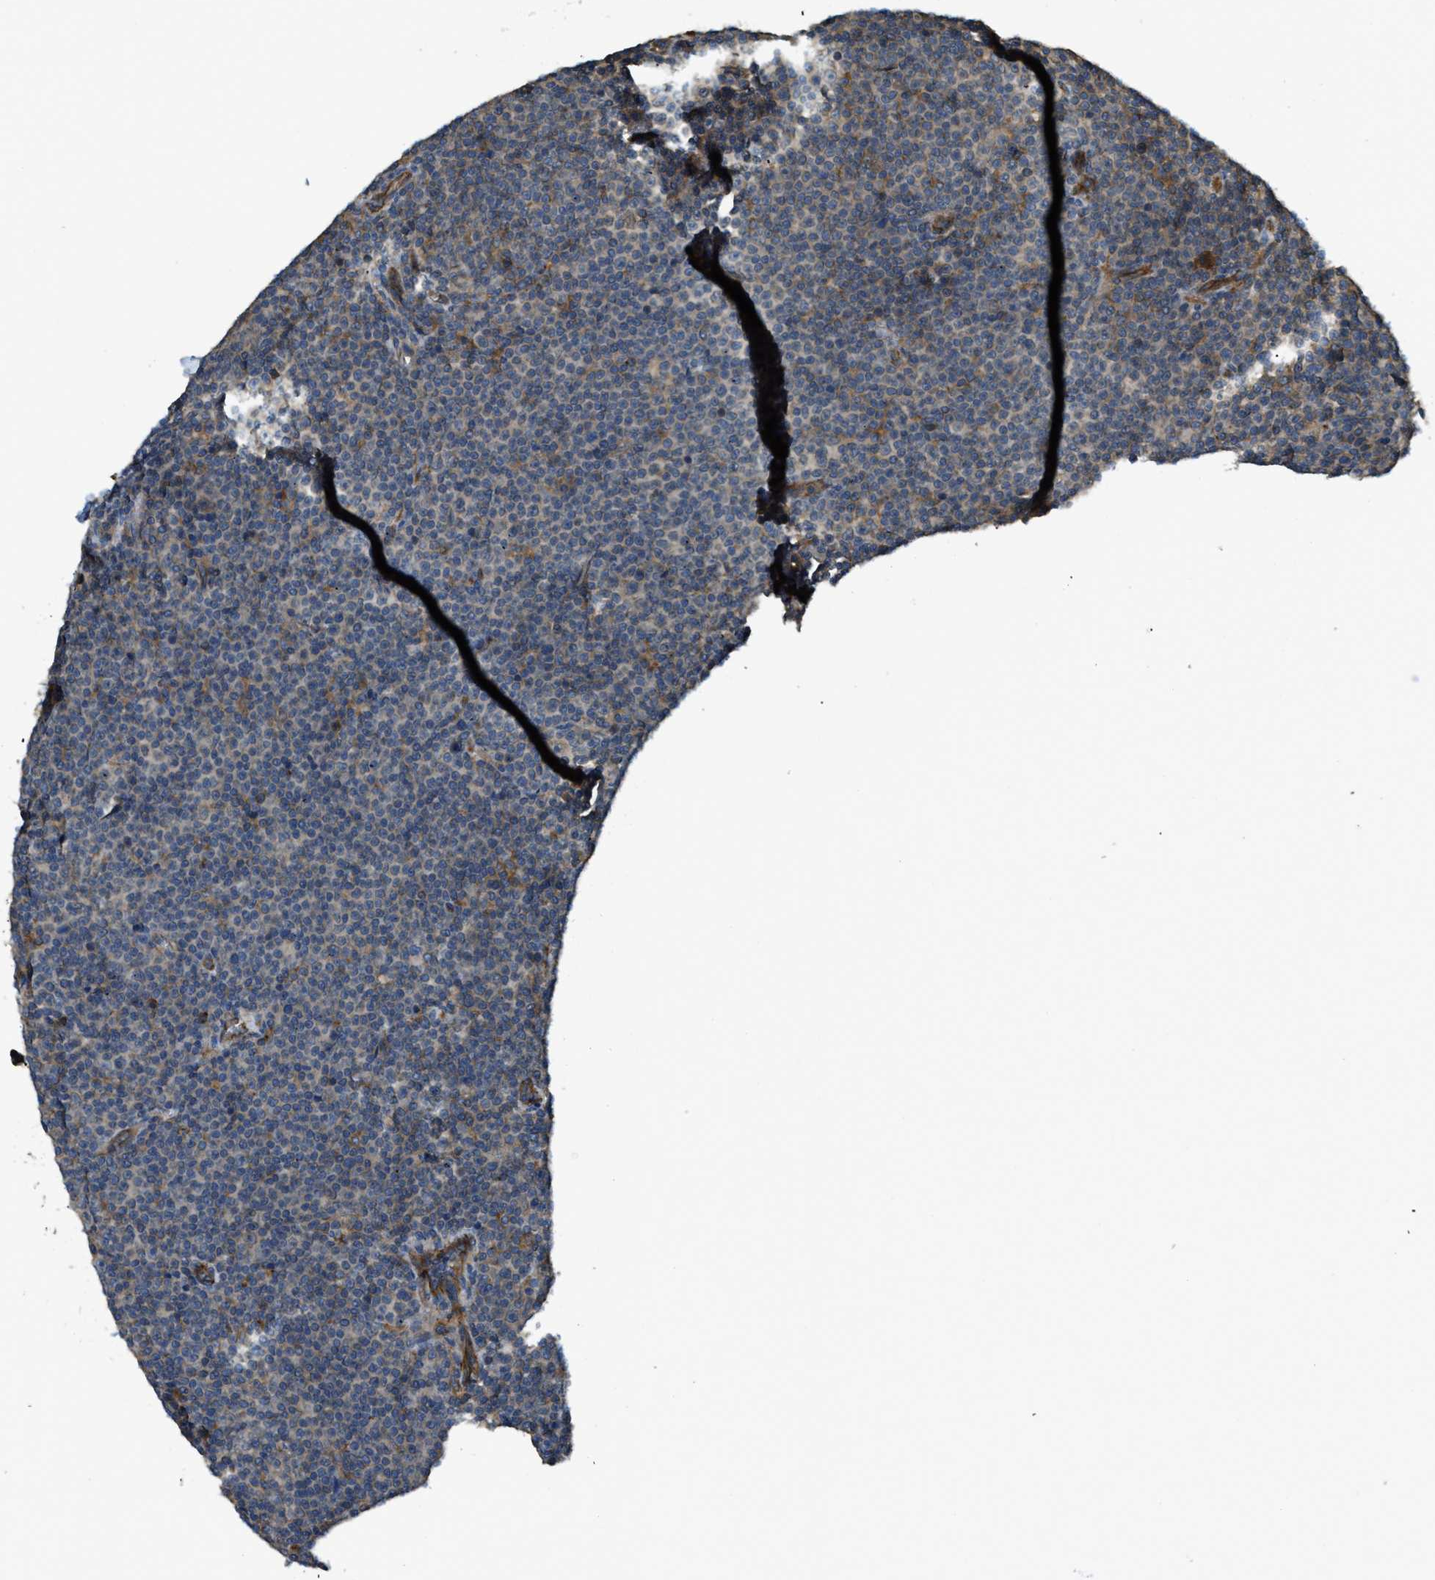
{"staining": {"intensity": "negative", "quantity": "none", "location": "none"}, "tissue": "lymphoma", "cell_type": "Tumor cells", "image_type": "cancer", "snomed": [{"axis": "morphology", "description": "Malignant lymphoma, non-Hodgkin's type, Low grade"}, {"axis": "topography", "description": "Lymph node"}], "caption": "Tumor cells show no significant protein staining in lymphoma. The staining was performed using DAB to visualize the protein expression in brown, while the nuclei were stained in blue with hematoxylin (Magnification: 20x).", "gene": "BAG4", "patient": {"sex": "female", "age": 67}}